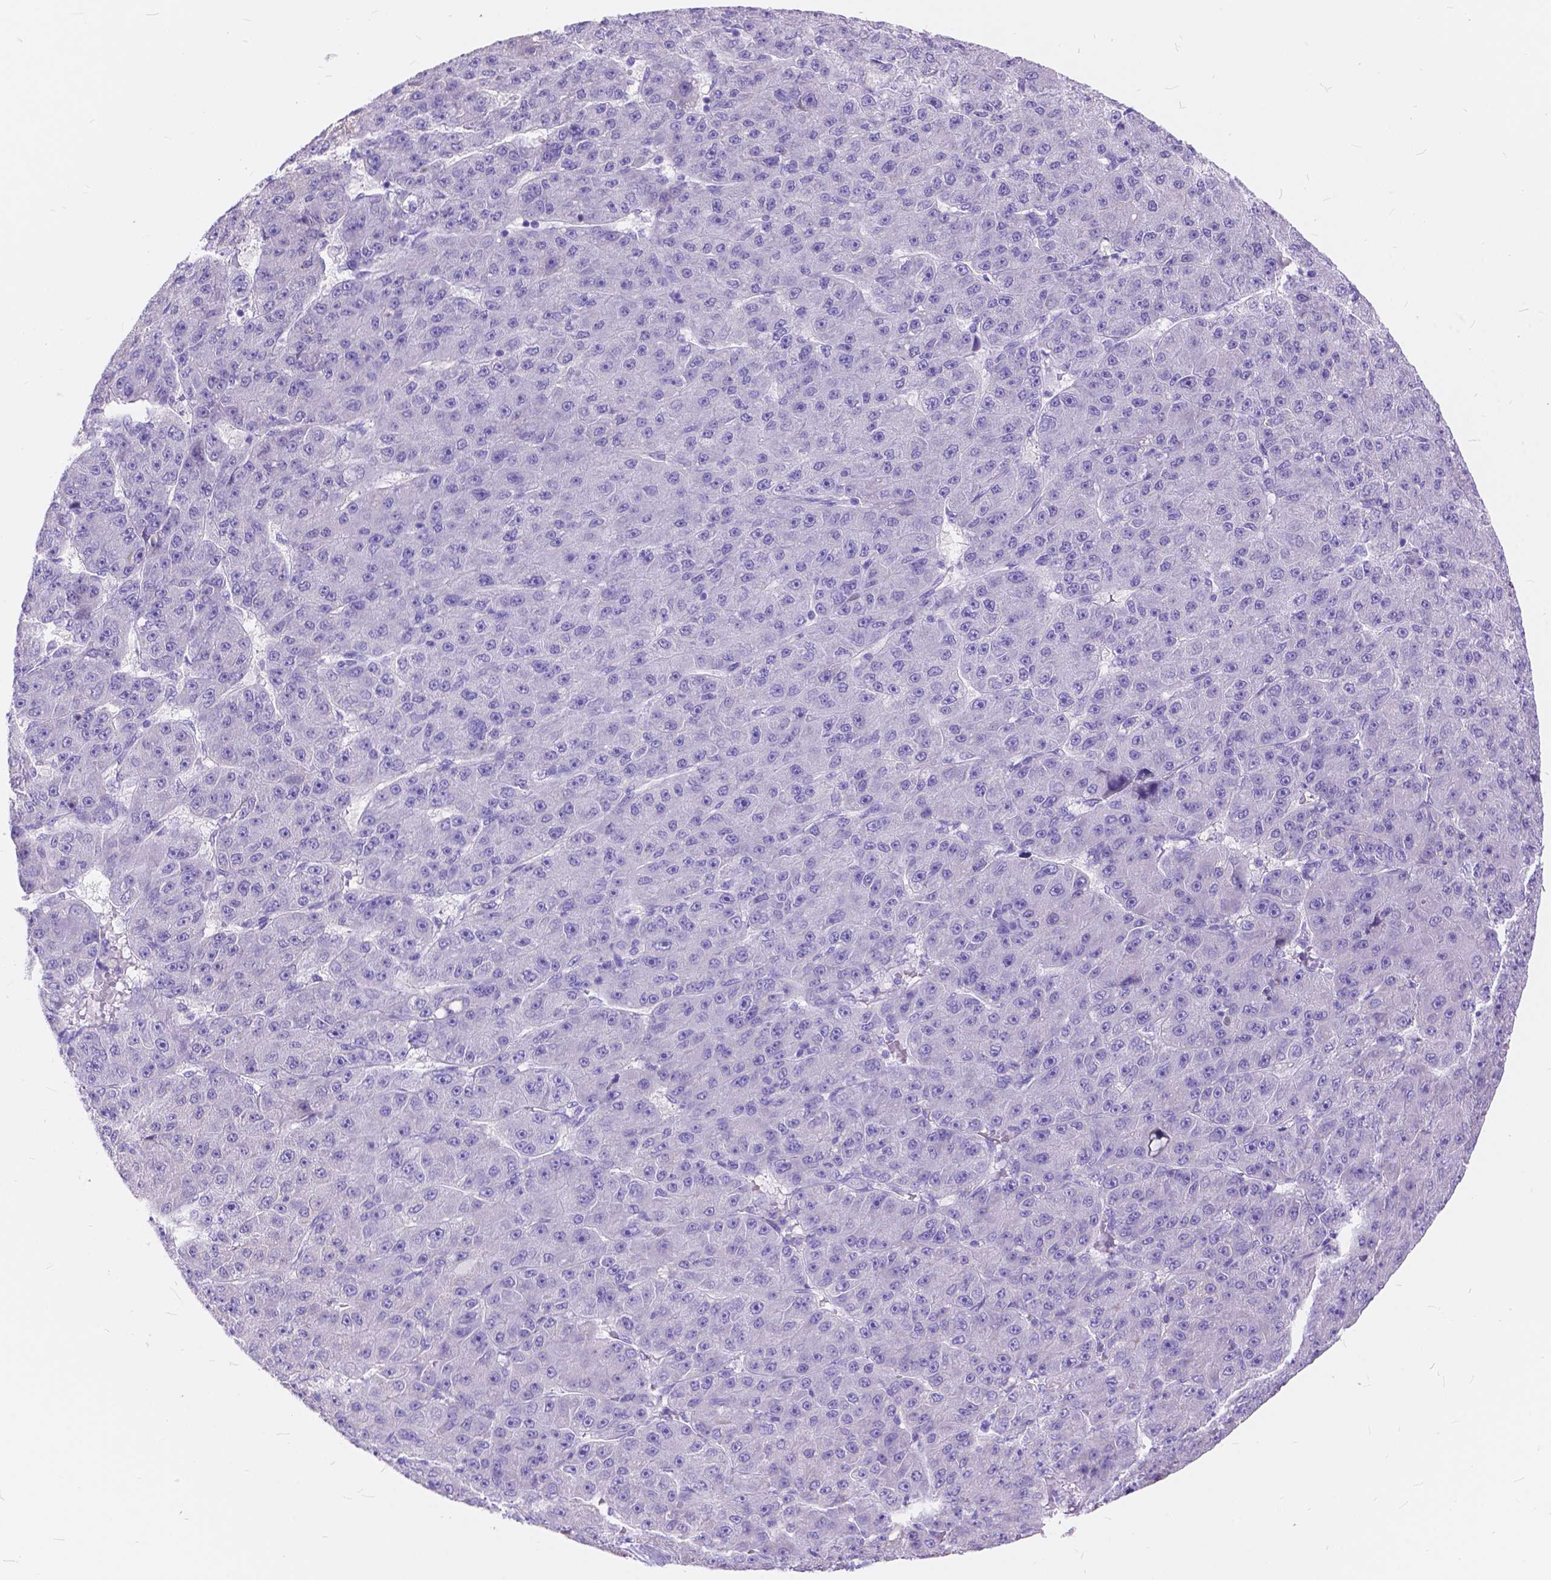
{"staining": {"intensity": "negative", "quantity": "none", "location": "none"}, "tissue": "liver cancer", "cell_type": "Tumor cells", "image_type": "cancer", "snomed": [{"axis": "morphology", "description": "Carcinoma, Hepatocellular, NOS"}, {"axis": "topography", "description": "Liver"}], "caption": "IHC histopathology image of liver cancer (hepatocellular carcinoma) stained for a protein (brown), which reveals no expression in tumor cells.", "gene": "FOXL2", "patient": {"sex": "male", "age": 67}}